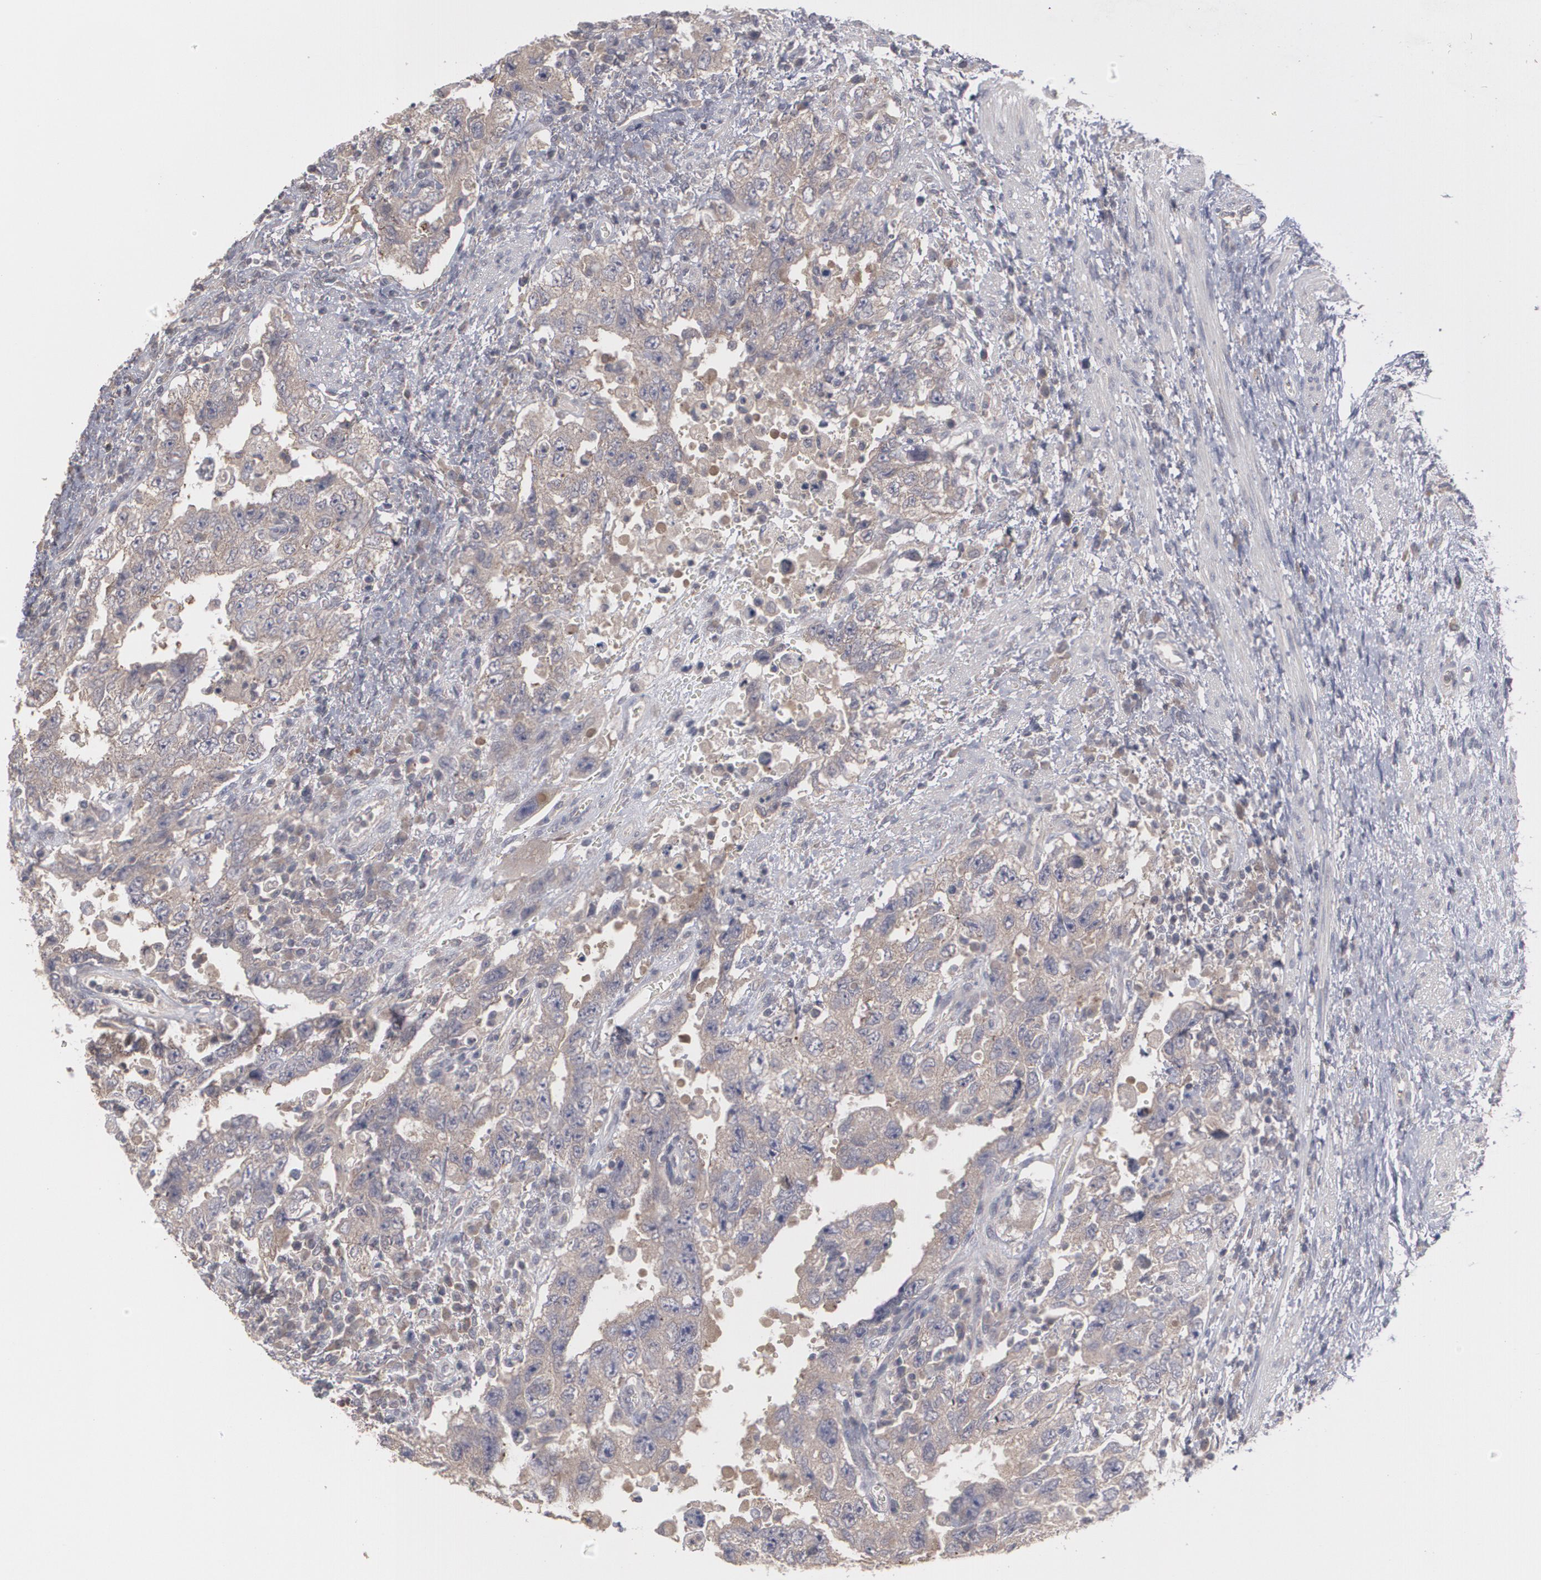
{"staining": {"intensity": "moderate", "quantity": ">75%", "location": "cytoplasmic/membranous"}, "tissue": "testis cancer", "cell_type": "Tumor cells", "image_type": "cancer", "snomed": [{"axis": "morphology", "description": "Carcinoma, Embryonal, NOS"}, {"axis": "topography", "description": "Testis"}], "caption": "Embryonal carcinoma (testis) stained for a protein (brown) reveals moderate cytoplasmic/membranous positive expression in approximately >75% of tumor cells.", "gene": "ARF6", "patient": {"sex": "male", "age": 26}}